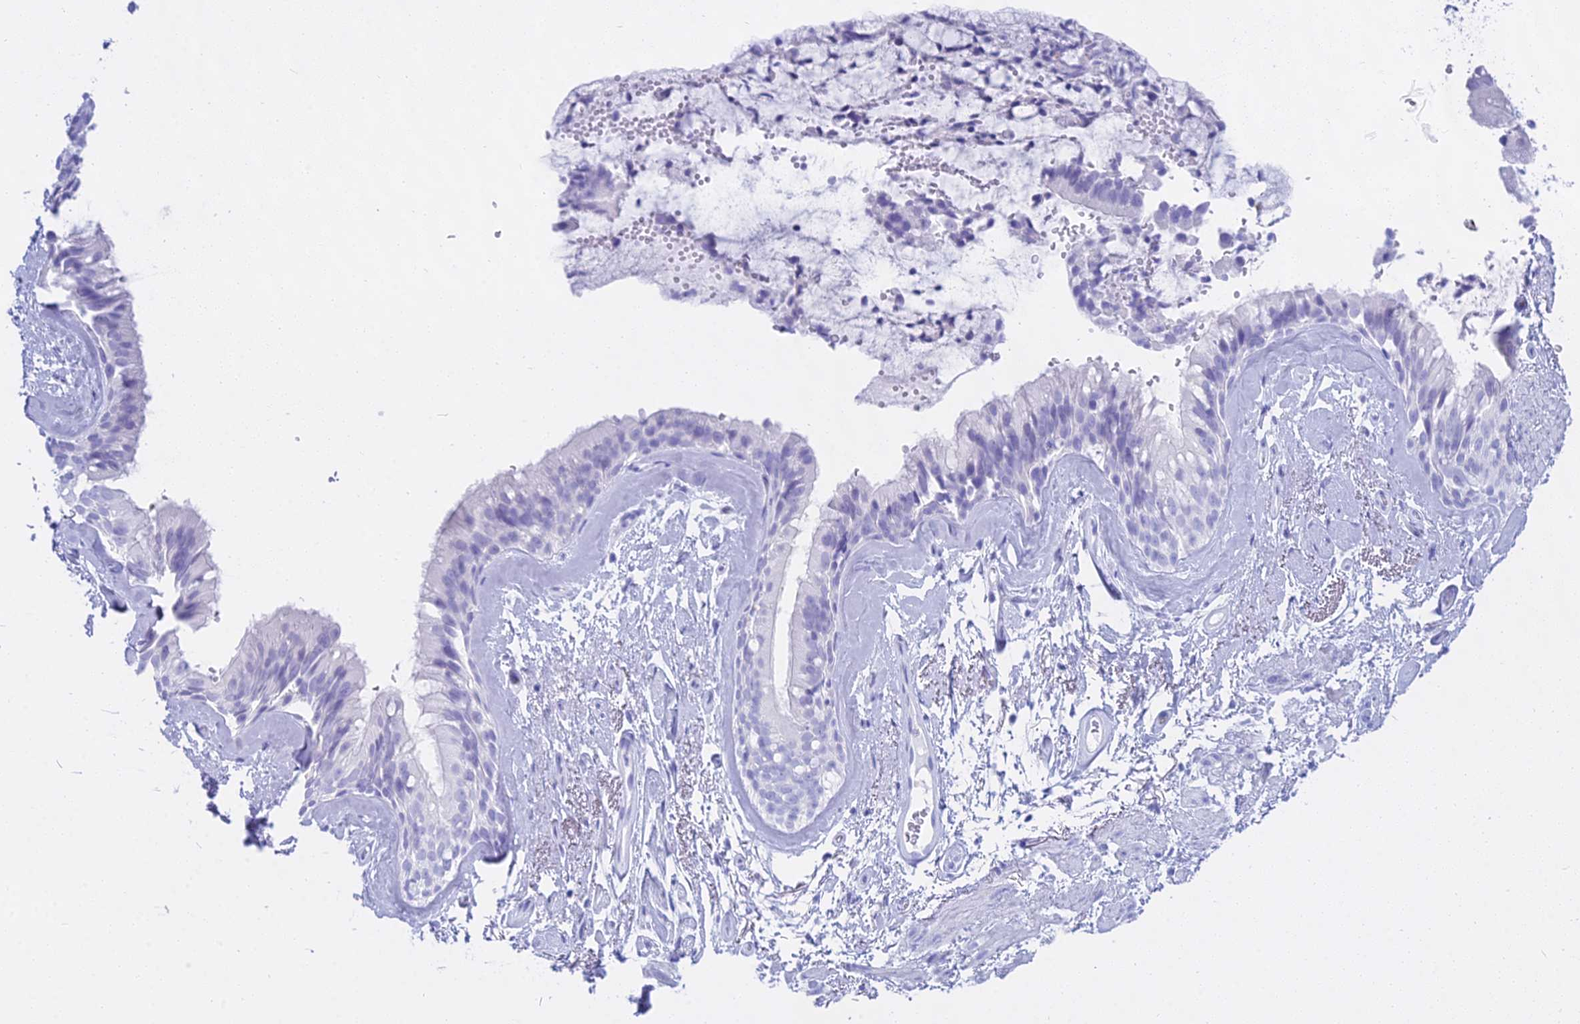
{"staining": {"intensity": "negative", "quantity": "none", "location": "none"}, "tissue": "bronchus", "cell_type": "Respiratory epithelial cells", "image_type": "normal", "snomed": [{"axis": "morphology", "description": "Normal tissue, NOS"}, {"axis": "topography", "description": "Cartilage tissue"}, {"axis": "topography", "description": "Bronchus"}], "caption": "Image shows no protein staining in respiratory epithelial cells of benign bronchus. Brightfield microscopy of IHC stained with DAB (3,3'-diaminobenzidine) (brown) and hematoxylin (blue), captured at high magnification.", "gene": "CGB1", "patient": {"sex": "female", "age": 66}}